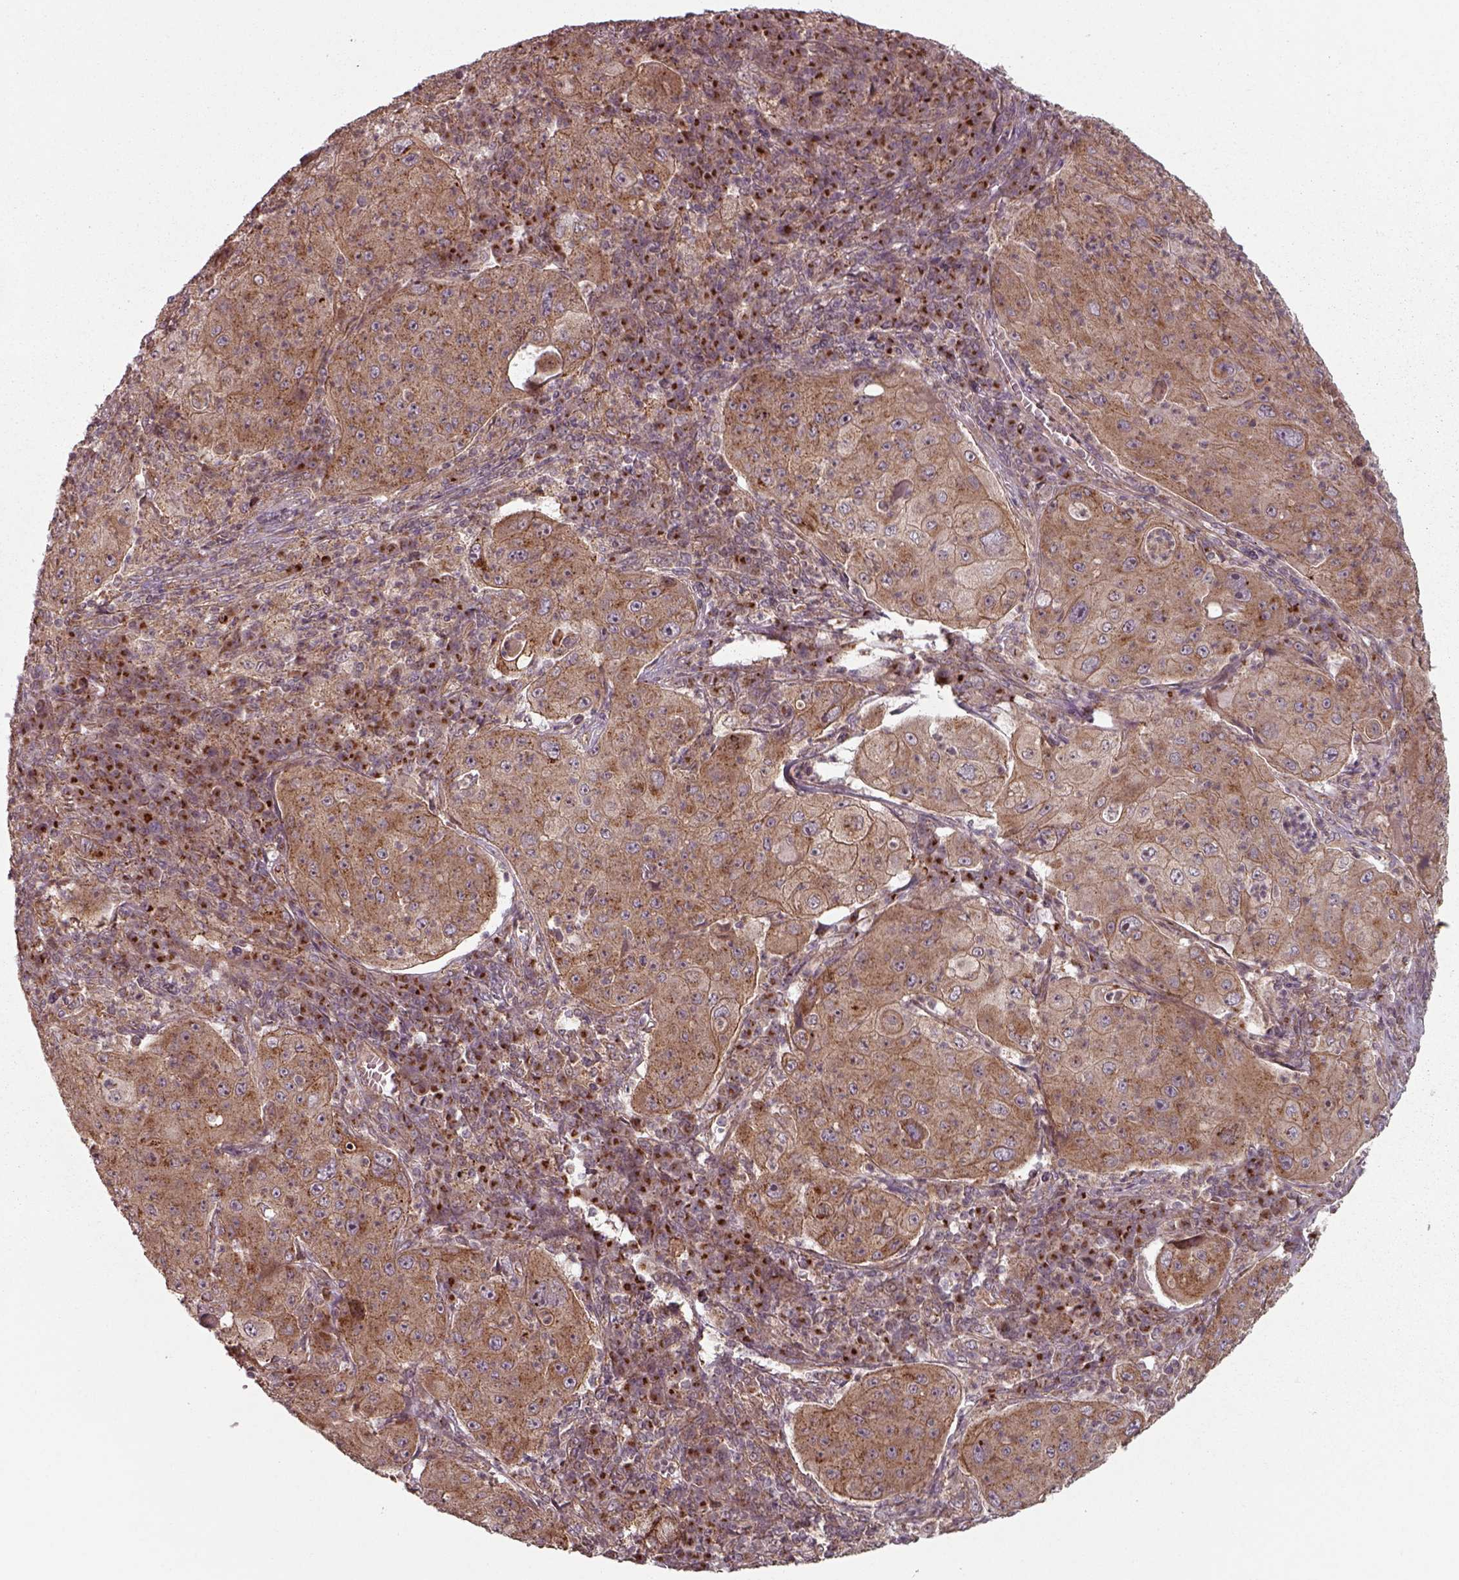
{"staining": {"intensity": "moderate", "quantity": ">75%", "location": "cytoplasmic/membranous"}, "tissue": "lung cancer", "cell_type": "Tumor cells", "image_type": "cancer", "snomed": [{"axis": "morphology", "description": "Squamous cell carcinoma, NOS"}, {"axis": "topography", "description": "Lung"}], "caption": "Tumor cells demonstrate medium levels of moderate cytoplasmic/membranous expression in approximately >75% of cells in lung cancer (squamous cell carcinoma). The protein is shown in brown color, while the nuclei are stained blue.", "gene": "CHMP3", "patient": {"sex": "female", "age": 59}}